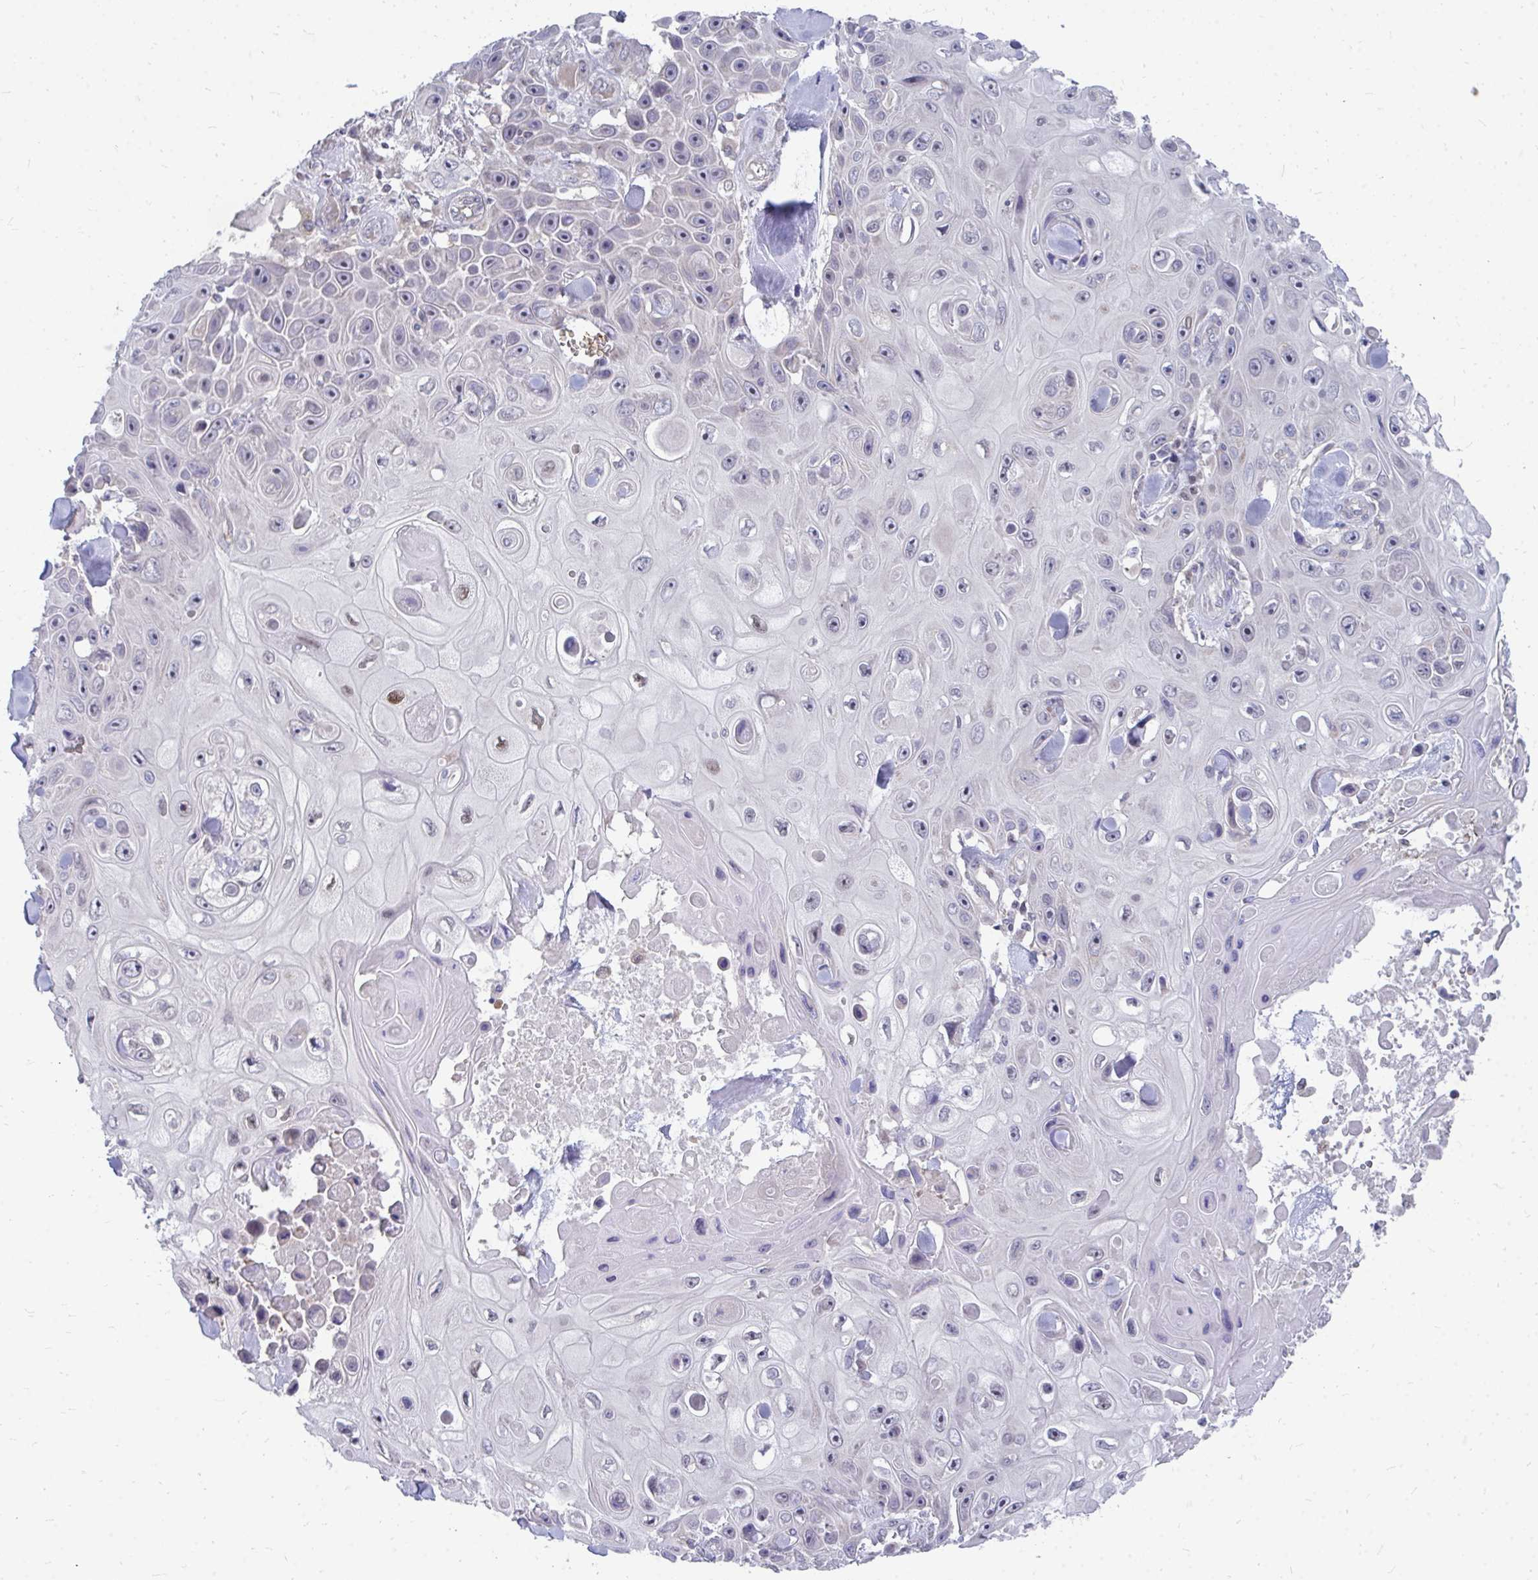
{"staining": {"intensity": "negative", "quantity": "none", "location": "none"}, "tissue": "skin cancer", "cell_type": "Tumor cells", "image_type": "cancer", "snomed": [{"axis": "morphology", "description": "Squamous cell carcinoma, NOS"}, {"axis": "topography", "description": "Skin"}], "caption": "DAB (3,3'-diaminobenzidine) immunohistochemical staining of human skin cancer shows no significant expression in tumor cells.", "gene": "MROH8", "patient": {"sex": "male", "age": 82}}